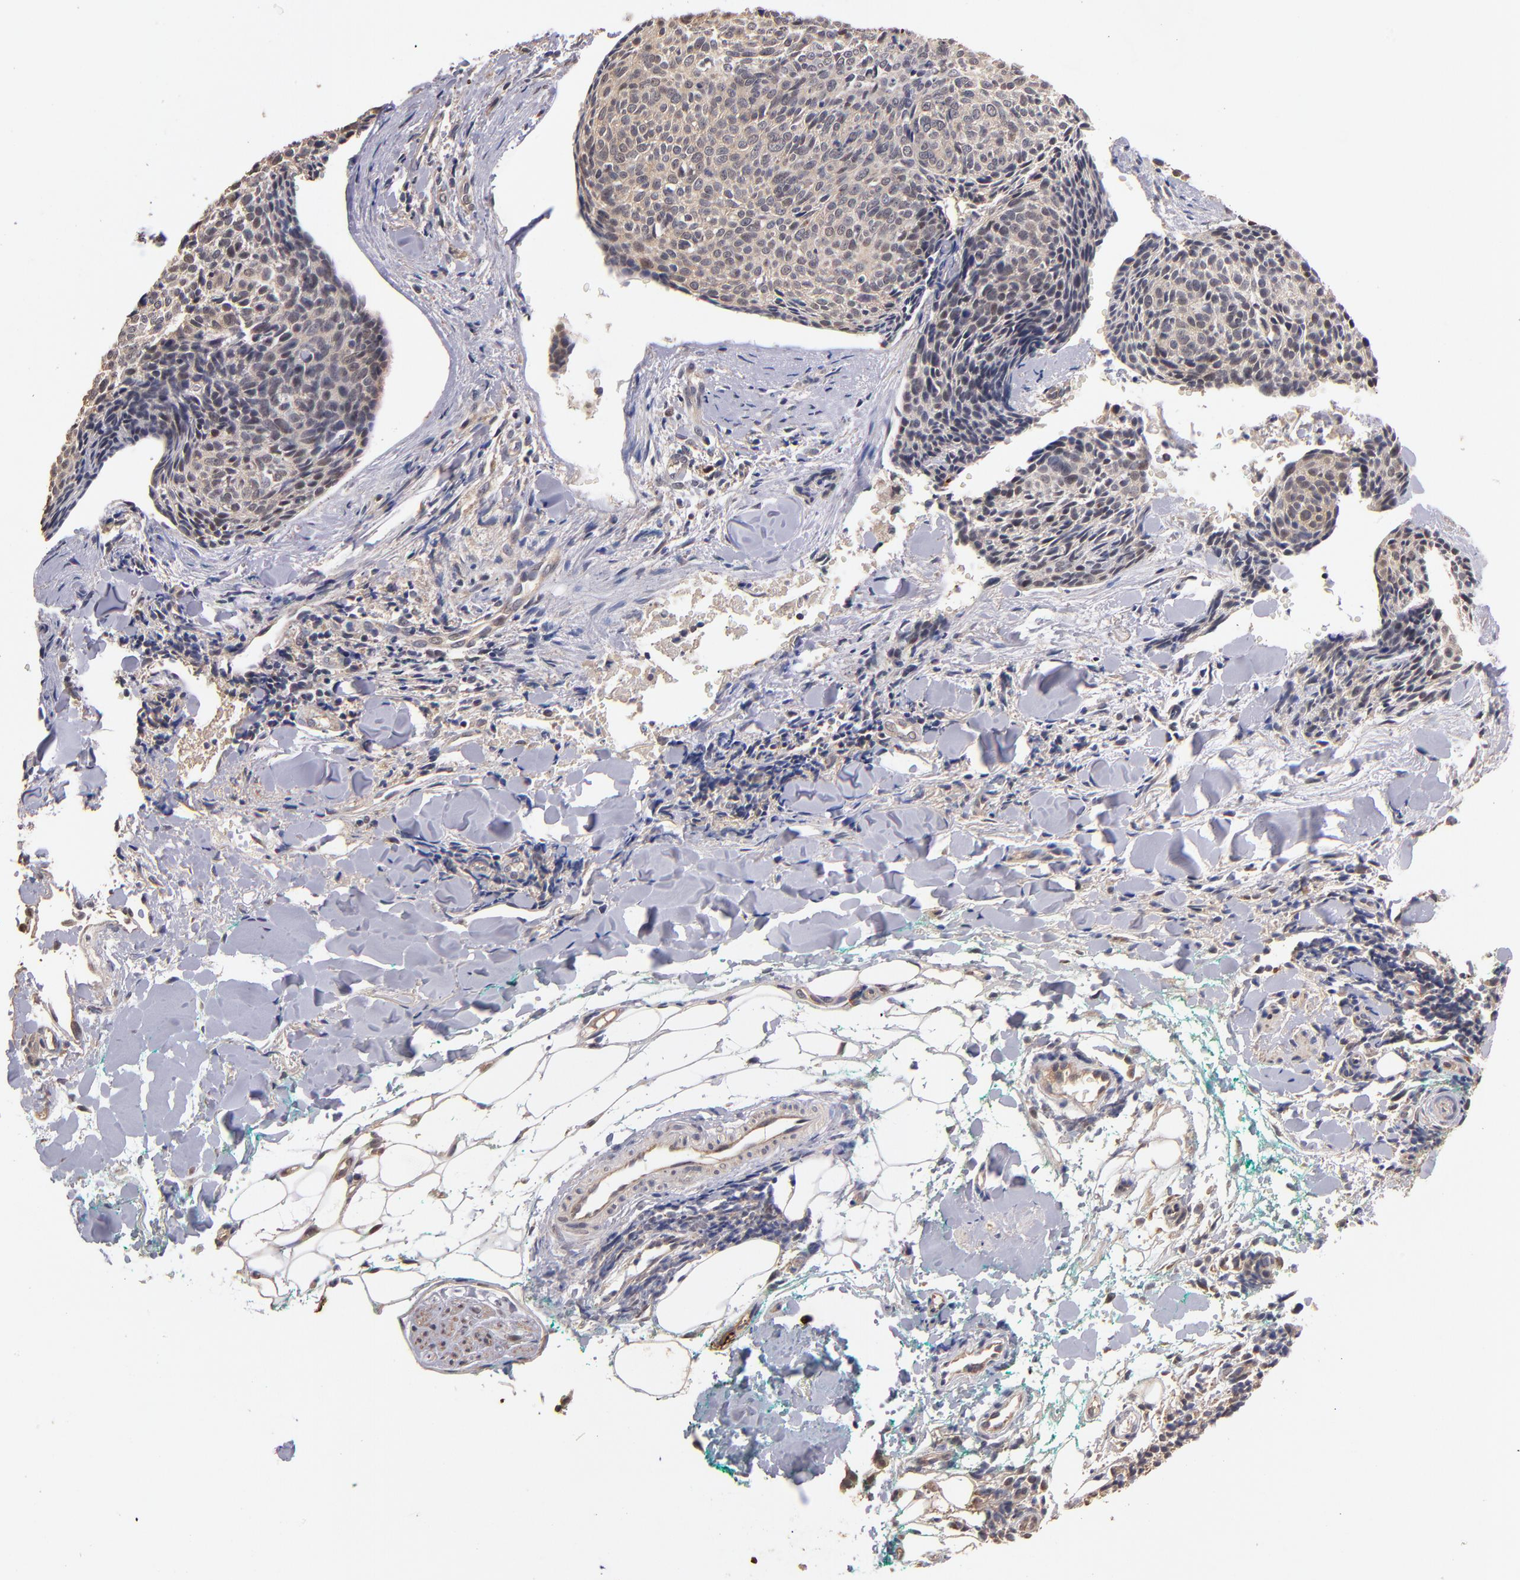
{"staining": {"intensity": "weak", "quantity": ">75%", "location": "cytoplasmic/membranous"}, "tissue": "skin cancer", "cell_type": "Tumor cells", "image_type": "cancer", "snomed": [{"axis": "morphology", "description": "Normal tissue, NOS"}, {"axis": "morphology", "description": "Basal cell carcinoma"}, {"axis": "topography", "description": "Skin"}], "caption": "Tumor cells display low levels of weak cytoplasmic/membranous positivity in approximately >75% of cells in skin cancer (basal cell carcinoma). The protein of interest is shown in brown color, while the nuclei are stained blue.", "gene": "TTLL12", "patient": {"sex": "female", "age": 57}}